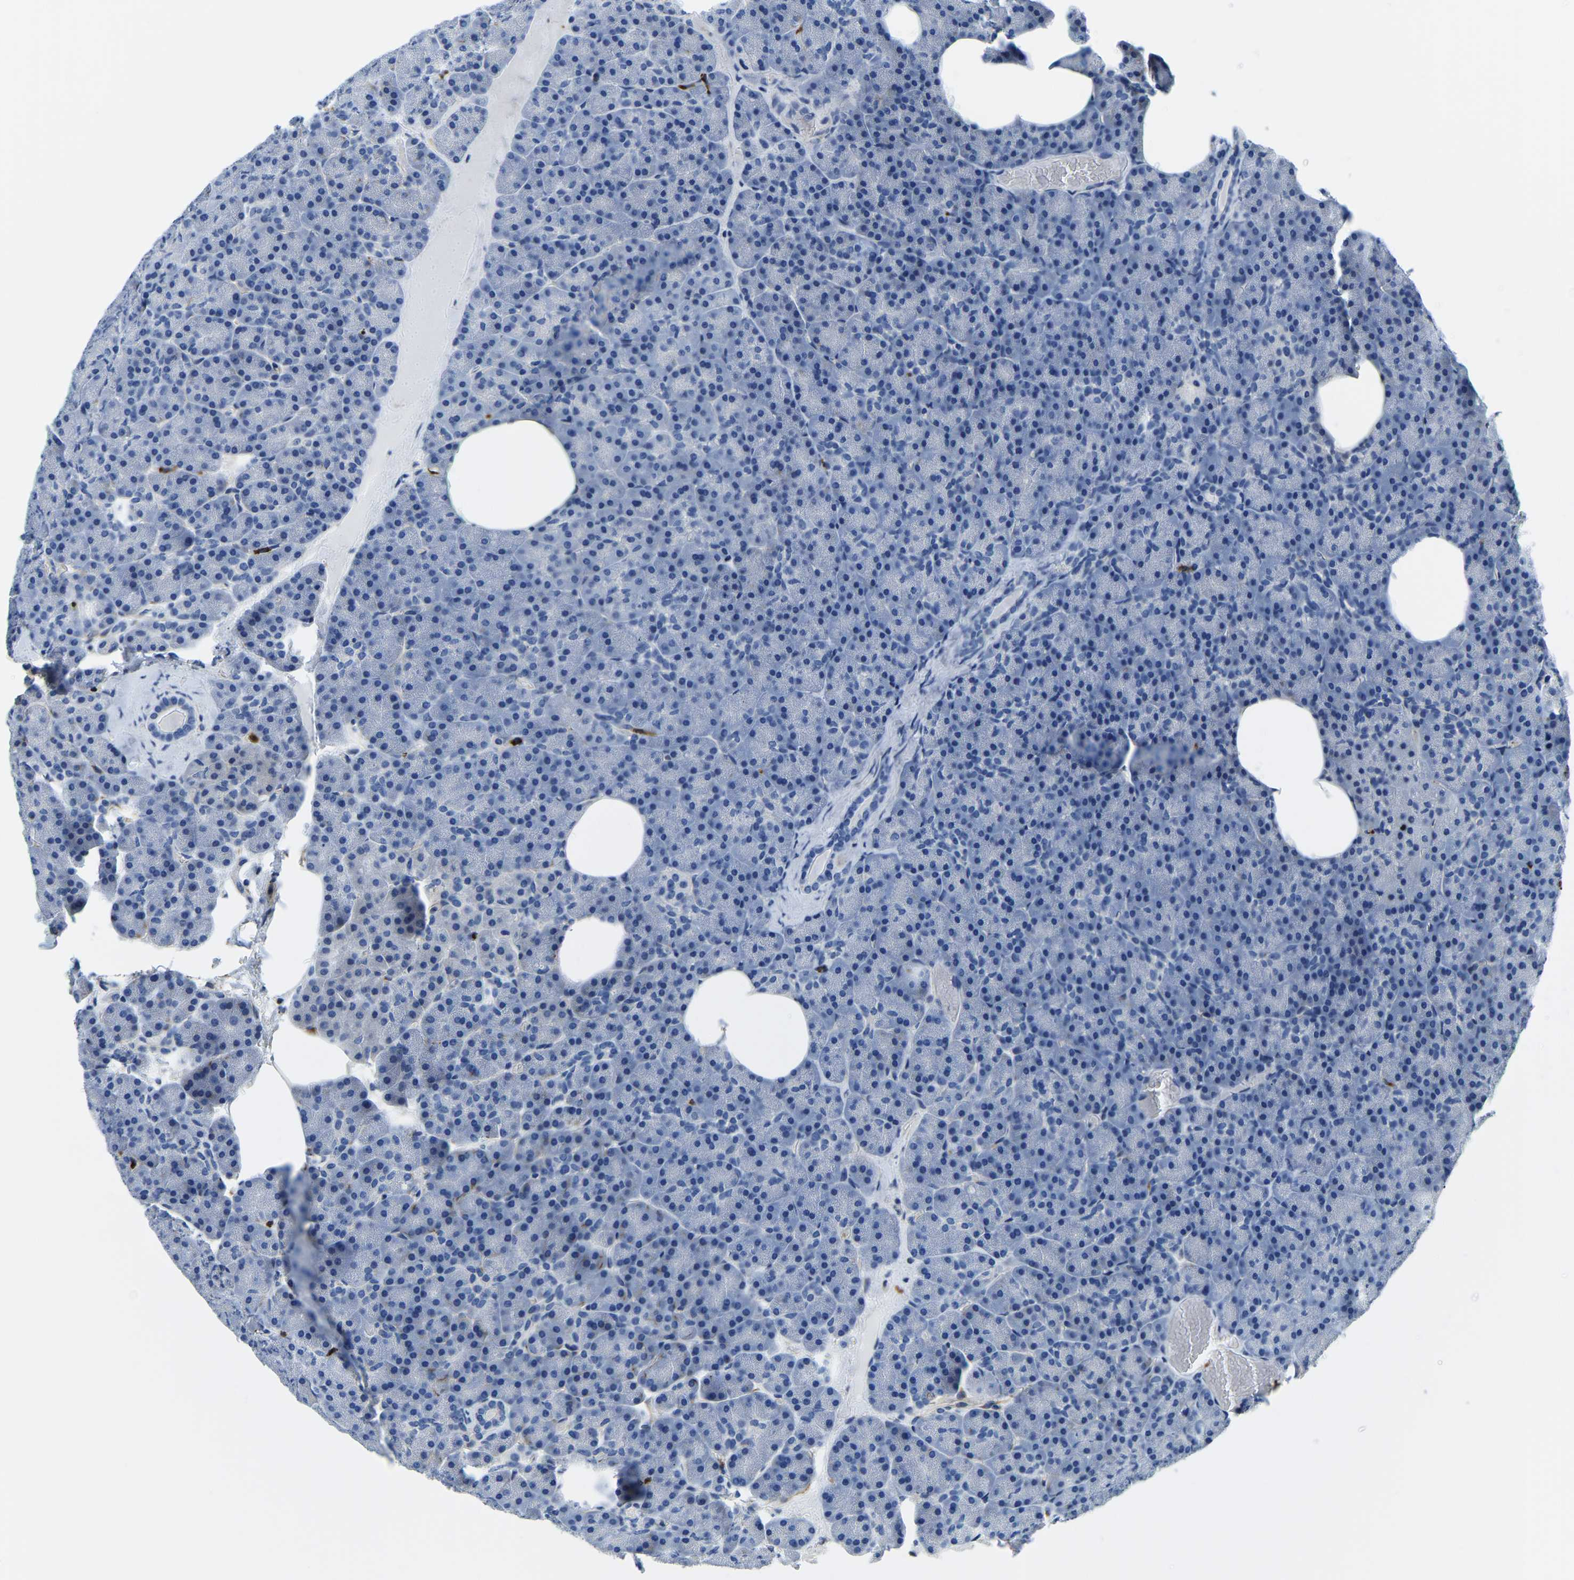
{"staining": {"intensity": "negative", "quantity": "none", "location": "none"}, "tissue": "pancreas", "cell_type": "Exocrine glandular cells", "image_type": "normal", "snomed": [{"axis": "morphology", "description": "Normal tissue, NOS"}, {"axis": "morphology", "description": "Carcinoid, malignant, NOS"}, {"axis": "topography", "description": "Pancreas"}], "caption": "High power microscopy micrograph of an immunohistochemistry image of benign pancreas, revealing no significant expression in exocrine glandular cells. (Stains: DAB (3,3'-diaminobenzidine) immunohistochemistry with hematoxylin counter stain, Microscopy: brightfield microscopy at high magnification).", "gene": "MS4A3", "patient": {"sex": "female", "age": 35}}